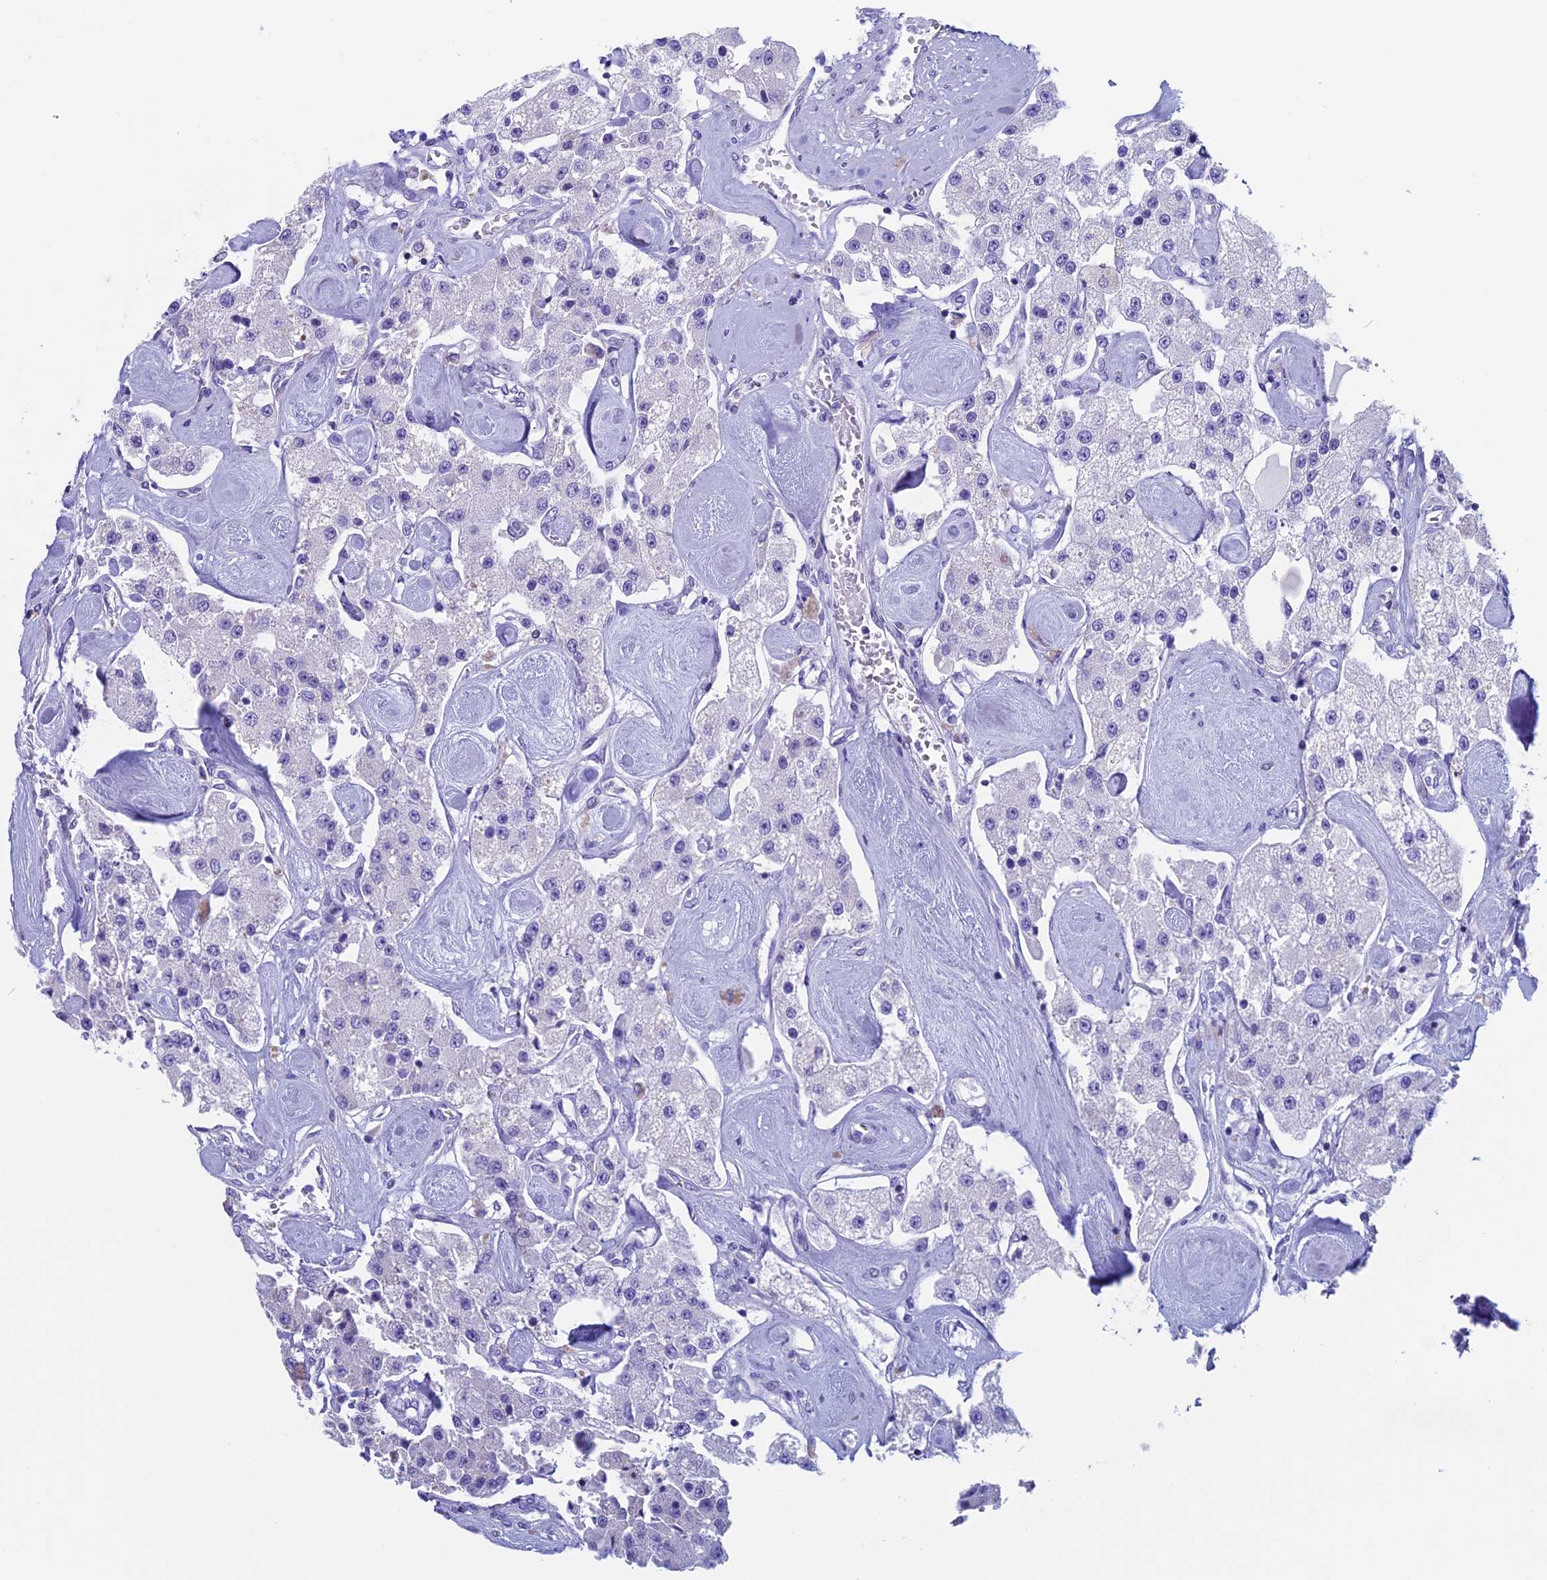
{"staining": {"intensity": "negative", "quantity": "none", "location": "none"}, "tissue": "carcinoid", "cell_type": "Tumor cells", "image_type": "cancer", "snomed": [{"axis": "morphology", "description": "Carcinoid, malignant, NOS"}, {"axis": "topography", "description": "Pancreas"}], "caption": "Immunohistochemistry (IHC) image of neoplastic tissue: human carcinoid stained with DAB demonstrates no significant protein staining in tumor cells.", "gene": "ZNF563", "patient": {"sex": "male", "age": 41}}